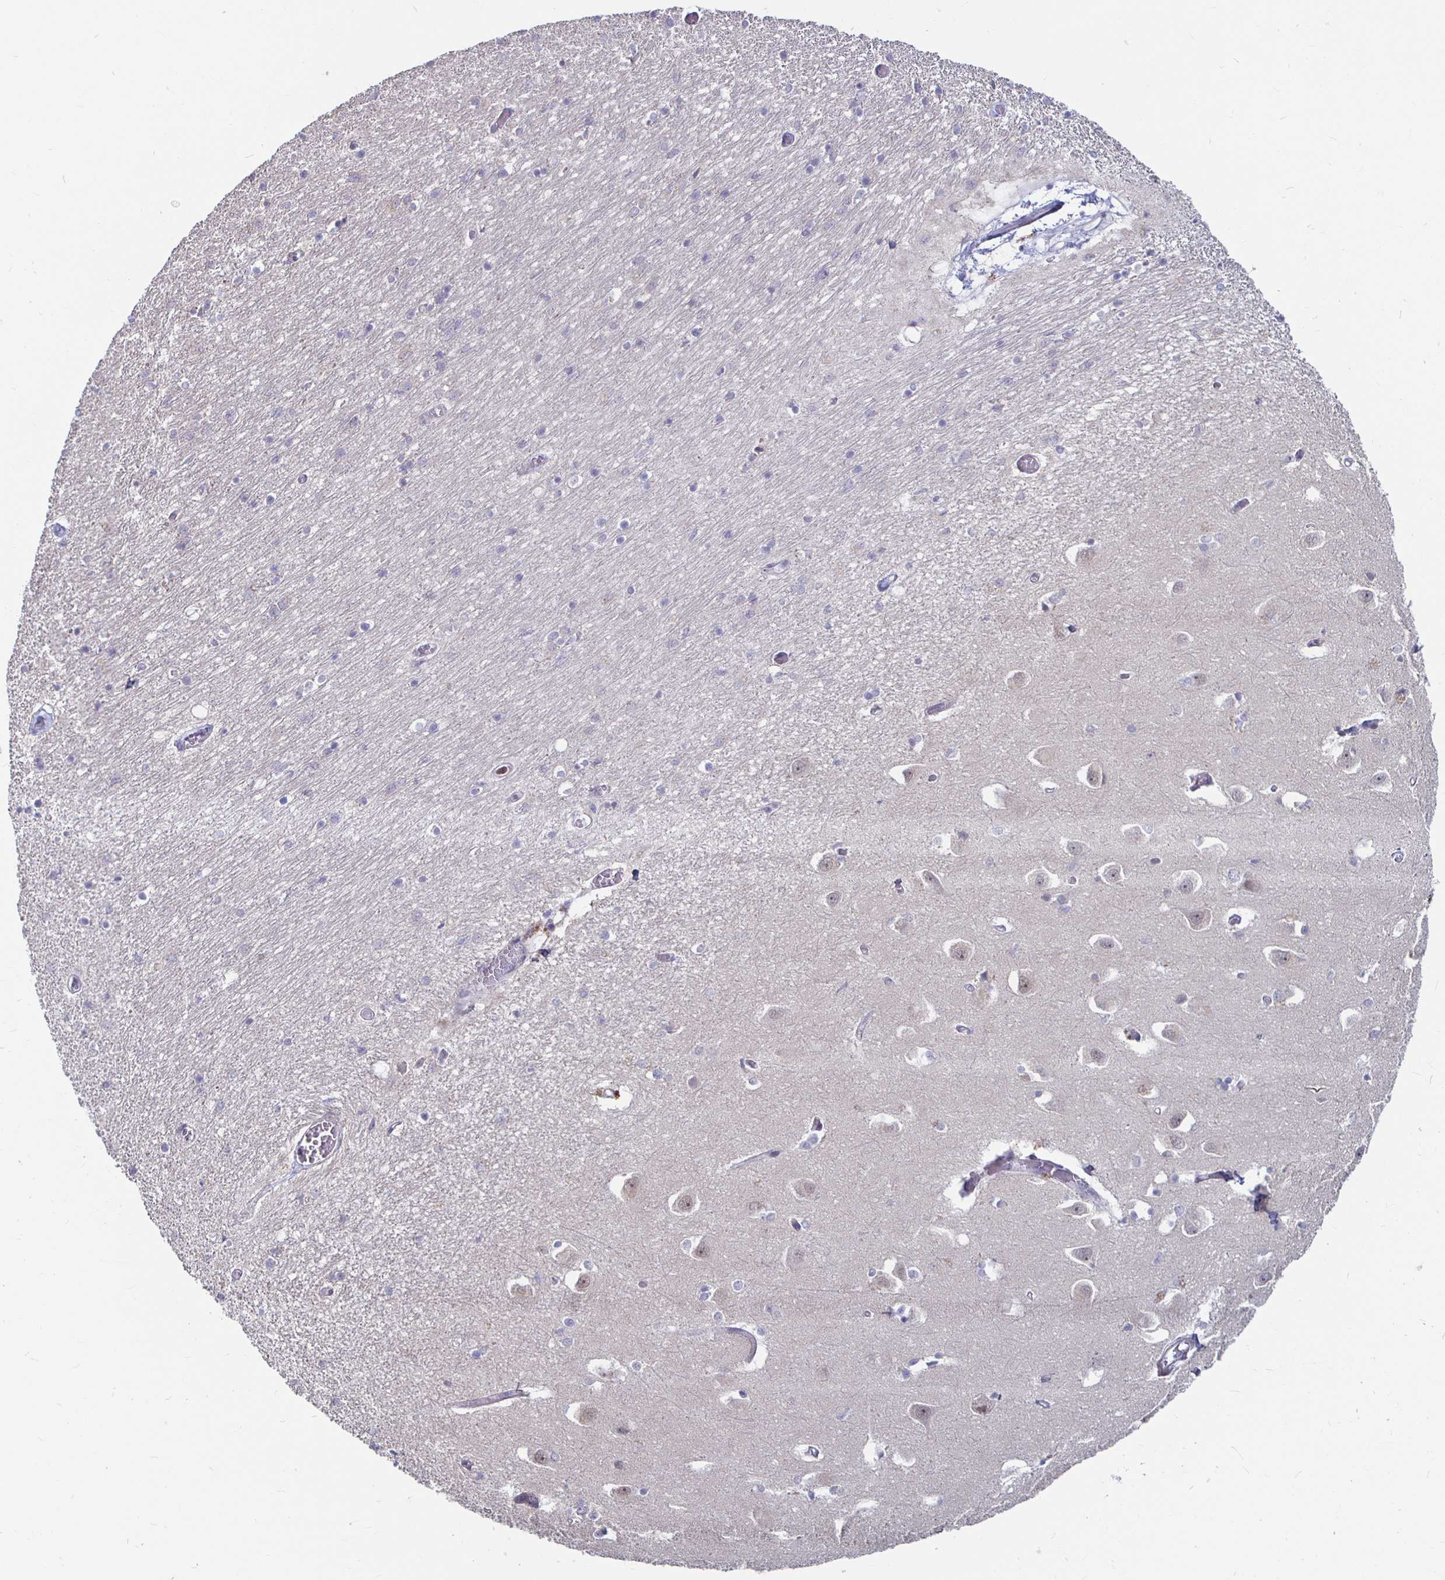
{"staining": {"intensity": "negative", "quantity": "none", "location": "none"}, "tissue": "caudate", "cell_type": "Glial cells", "image_type": "normal", "snomed": [{"axis": "morphology", "description": "Normal tissue, NOS"}, {"axis": "topography", "description": "Lateral ventricle wall"}, {"axis": "topography", "description": "Hippocampus"}], "caption": "Immunohistochemistry (IHC) photomicrograph of unremarkable human caudate stained for a protein (brown), which exhibits no positivity in glial cells. (DAB (3,3'-diaminobenzidine) immunohistochemistry (IHC) visualized using brightfield microscopy, high magnification).", "gene": "CAPN11", "patient": {"sex": "female", "age": 63}}